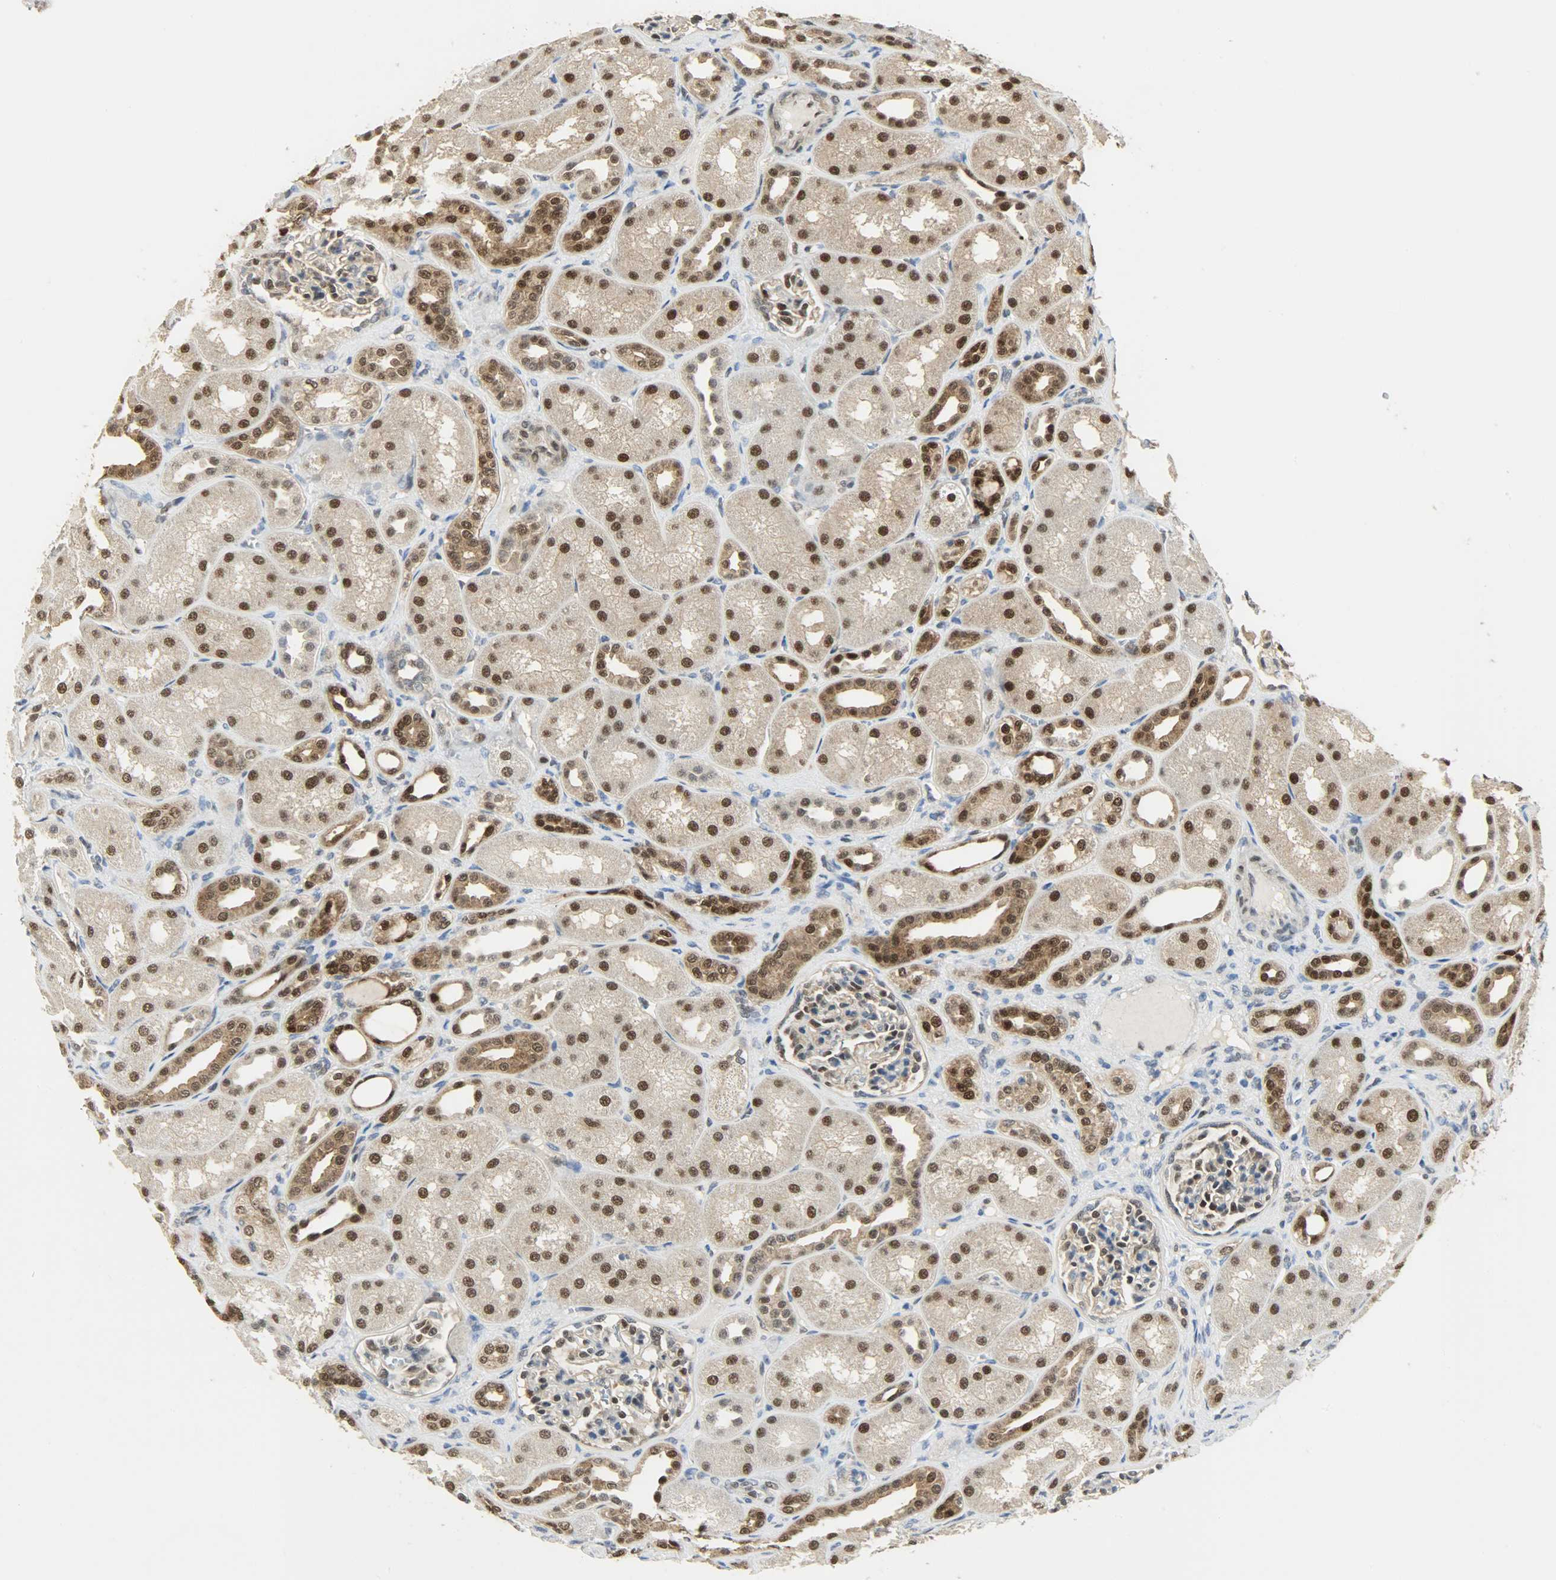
{"staining": {"intensity": "moderate", "quantity": "25%-75%", "location": "nuclear"}, "tissue": "kidney", "cell_type": "Cells in glomeruli", "image_type": "normal", "snomed": [{"axis": "morphology", "description": "Normal tissue, NOS"}, {"axis": "topography", "description": "Kidney"}], "caption": "Kidney stained for a protein demonstrates moderate nuclear positivity in cells in glomeruli.", "gene": "NPEPL1", "patient": {"sex": "male", "age": 7}}